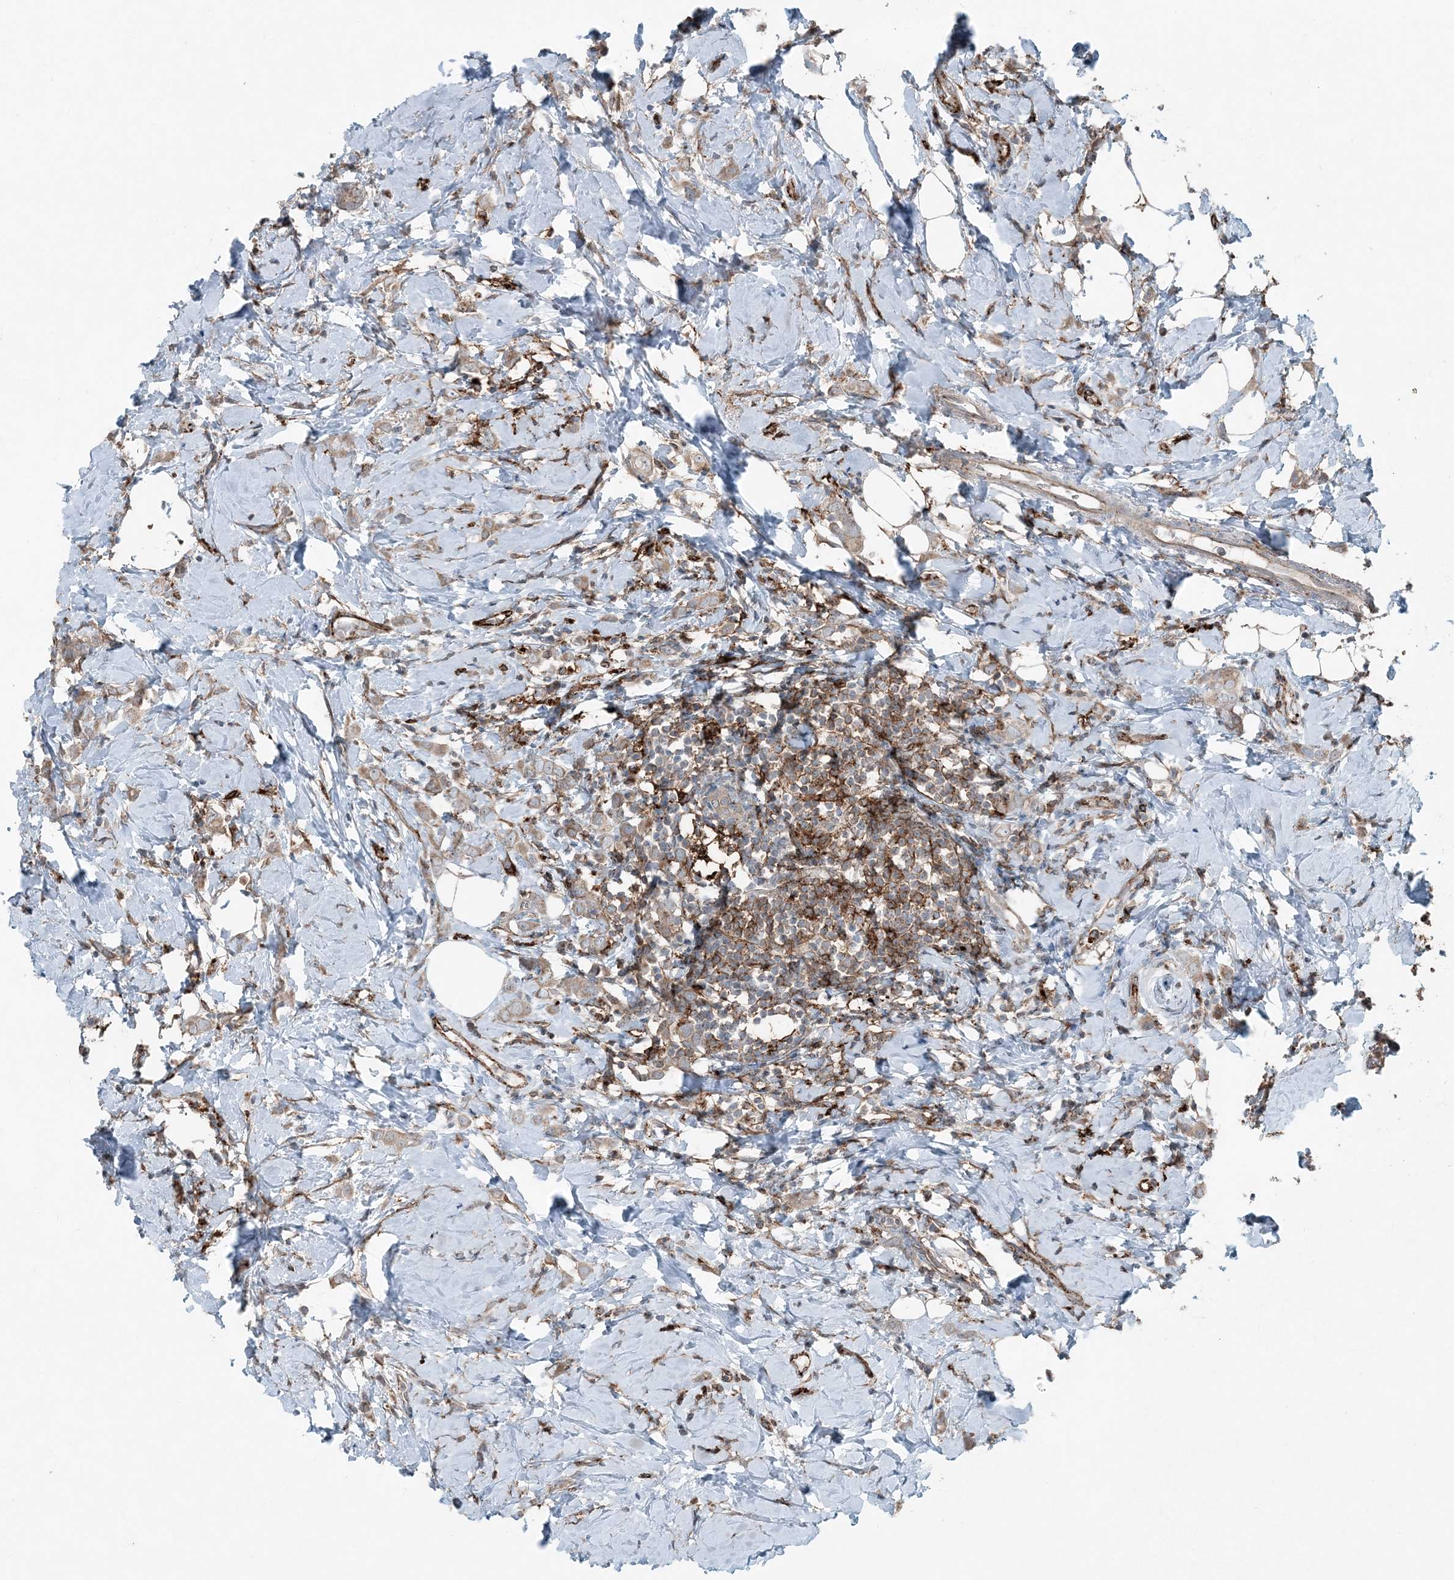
{"staining": {"intensity": "weak", "quantity": ">75%", "location": "cytoplasmic/membranous"}, "tissue": "breast cancer", "cell_type": "Tumor cells", "image_type": "cancer", "snomed": [{"axis": "morphology", "description": "Lobular carcinoma"}, {"axis": "topography", "description": "Breast"}], "caption": "Protein staining reveals weak cytoplasmic/membranous expression in about >75% of tumor cells in breast lobular carcinoma. (brown staining indicates protein expression, while blue staining denotes nuclei).", "gene": "KY", "patient": {"sex": "female", "age": 47}}